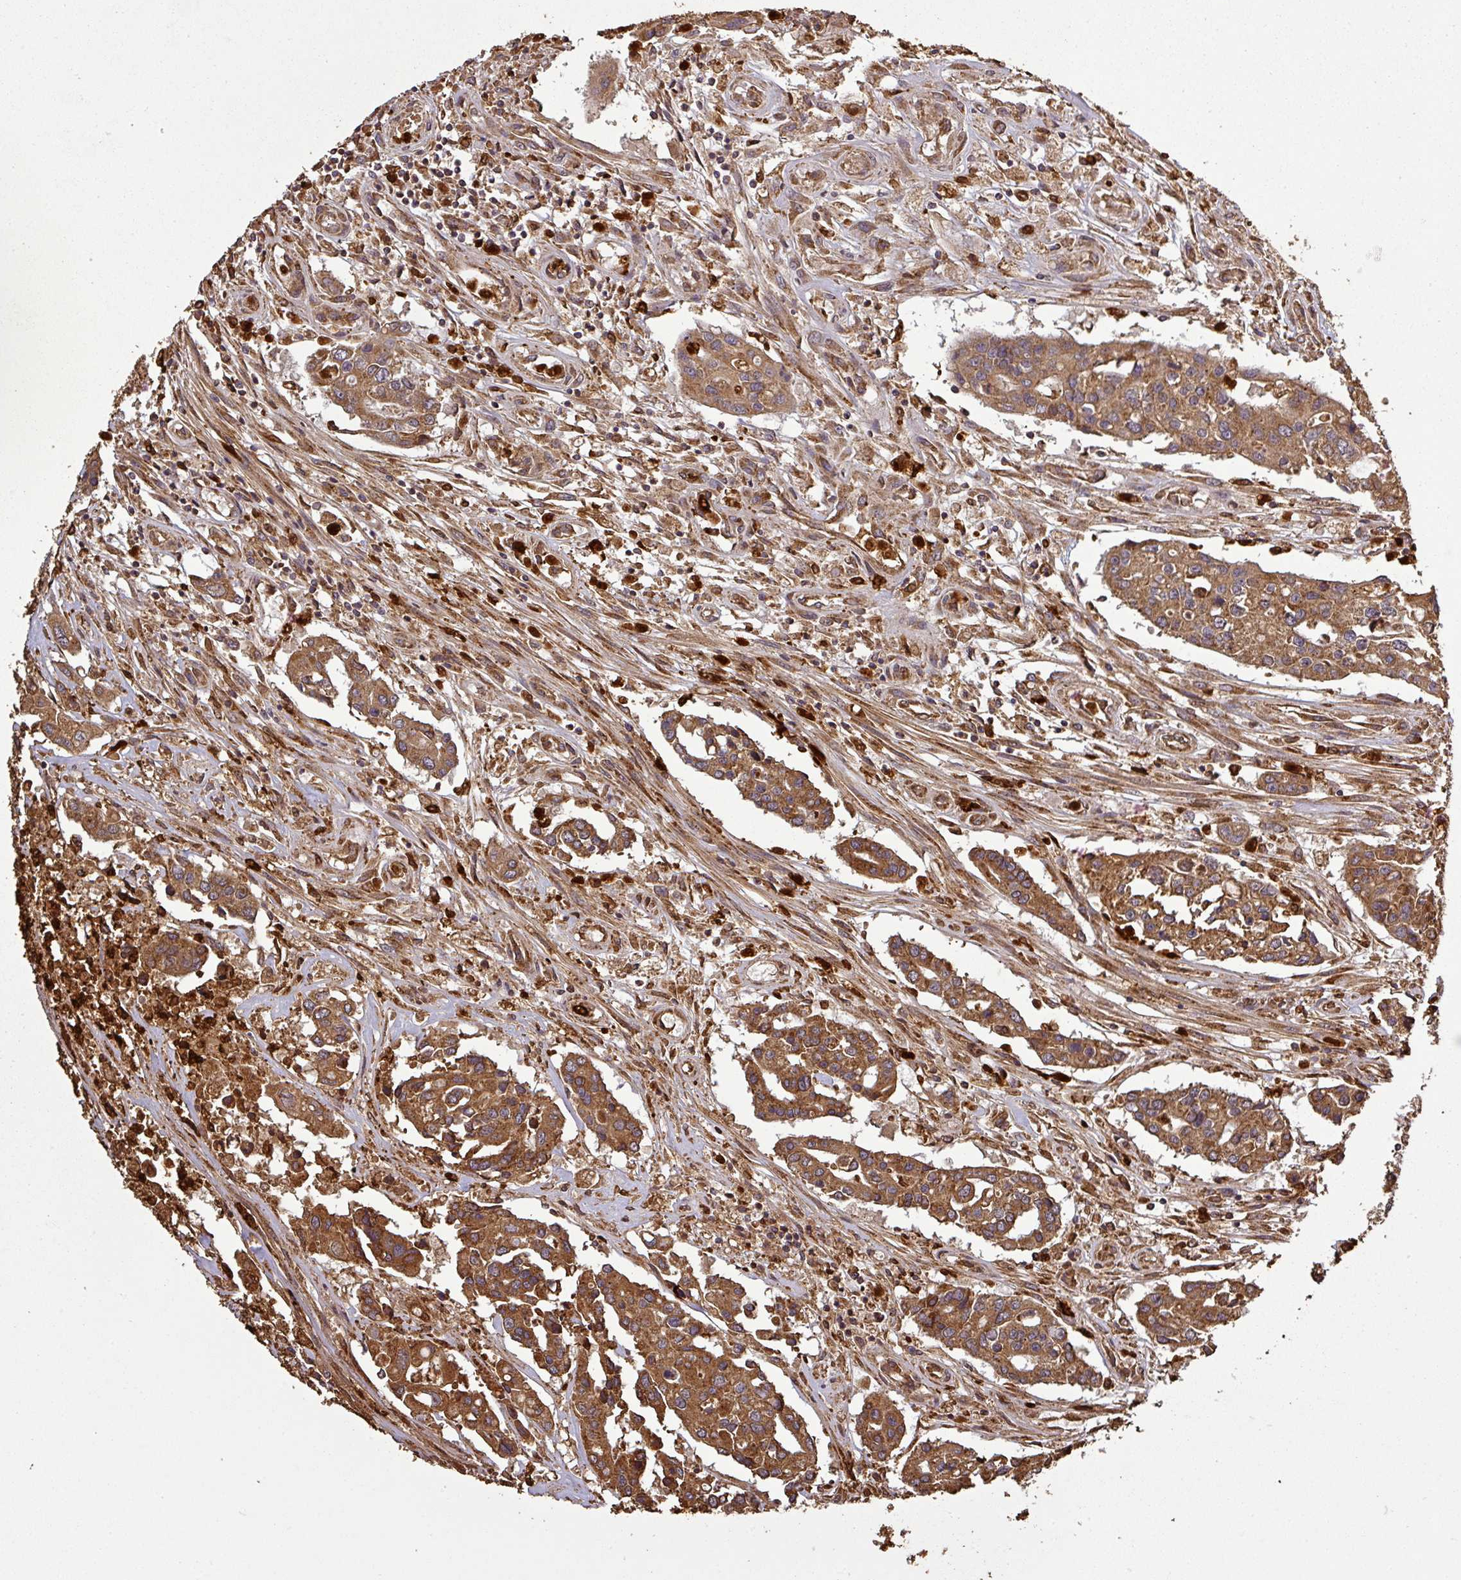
{"staining": {"intensity": "strong", "quantity": ">75%", "location": "cytoplasmic/membranous"}, "tissue": "colorectal cancer", "cell_type": "Tumor cells", "image_type": "cancer", "snomed": [{"axis": "morphology", "description": "Adenocarcinoma, NOS"}, {"axis": "topography", "description": "Colon"}], "caption": "Immunohistochemistry (IHC) photomicrograph of neoplastic tissue: human adenocarcinoma (colorectal) stained using immunohistochemistry exhibits high levels of strong protein expression localized specifically in the cytoplasmic/membranous of tumor cells, appearing as a cytoplasmic/membranous brown color.", "gene": "PLEKHM1", "patient": {"sex": "male", "age": 77}}